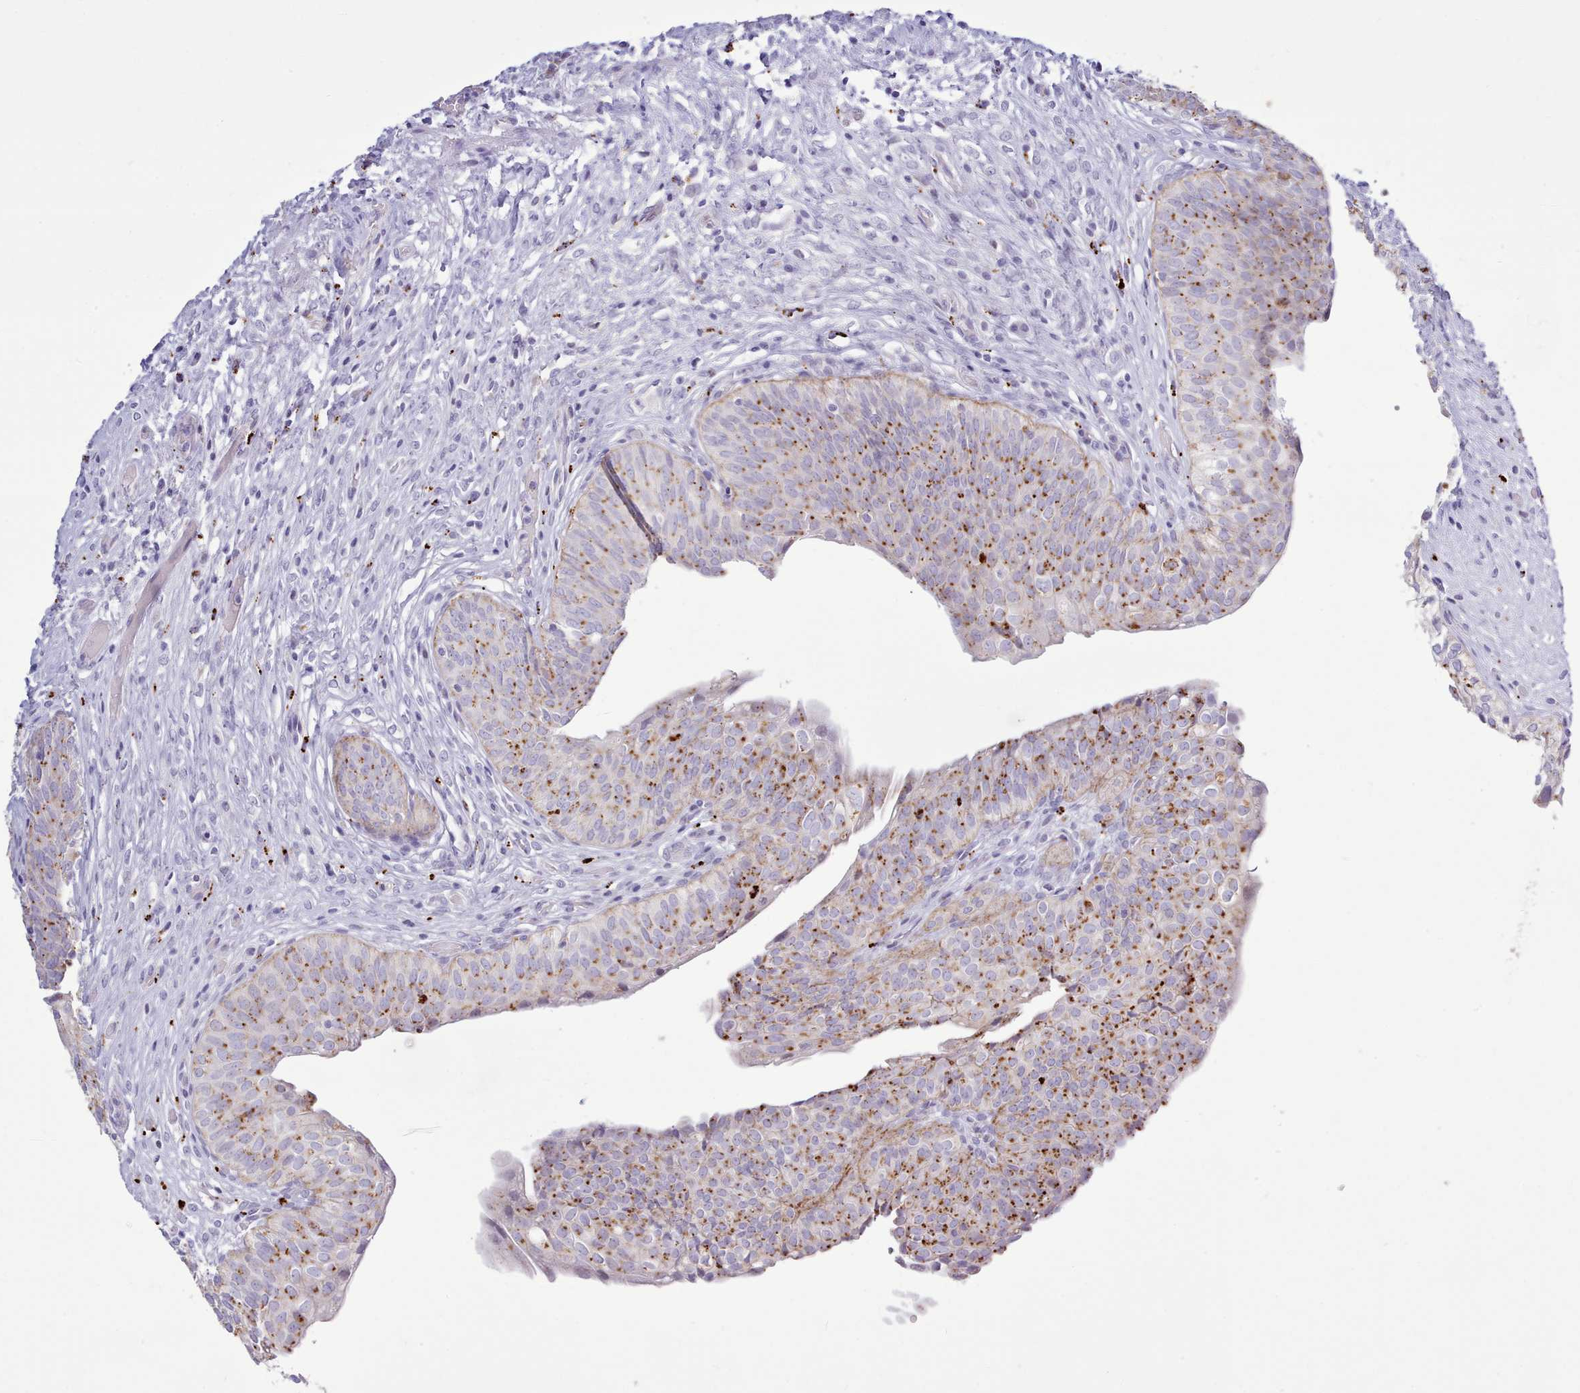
{"staining": {"intensity": "strong", "quantity": "25%-75%", "location": "cytoplasmic/membranous"}, "tissue": "urinary bladder", "cell_type": "Urothelial cells", "image_type": "normal", "snomed": [{"axis": "morphology", "description": "Normal tissue, NOS"}, {"axis": "topography", "description": "Urinary bladder"}], "caption": "Immunohistochemical staining of normal human urinary bladder displays high levels of strong cytoplasmic/membranous positivity in approximately 25%-75% of urothelial cells.", "gene": "SRD5A1", "patient": {"sex": "male", "age": 55}}